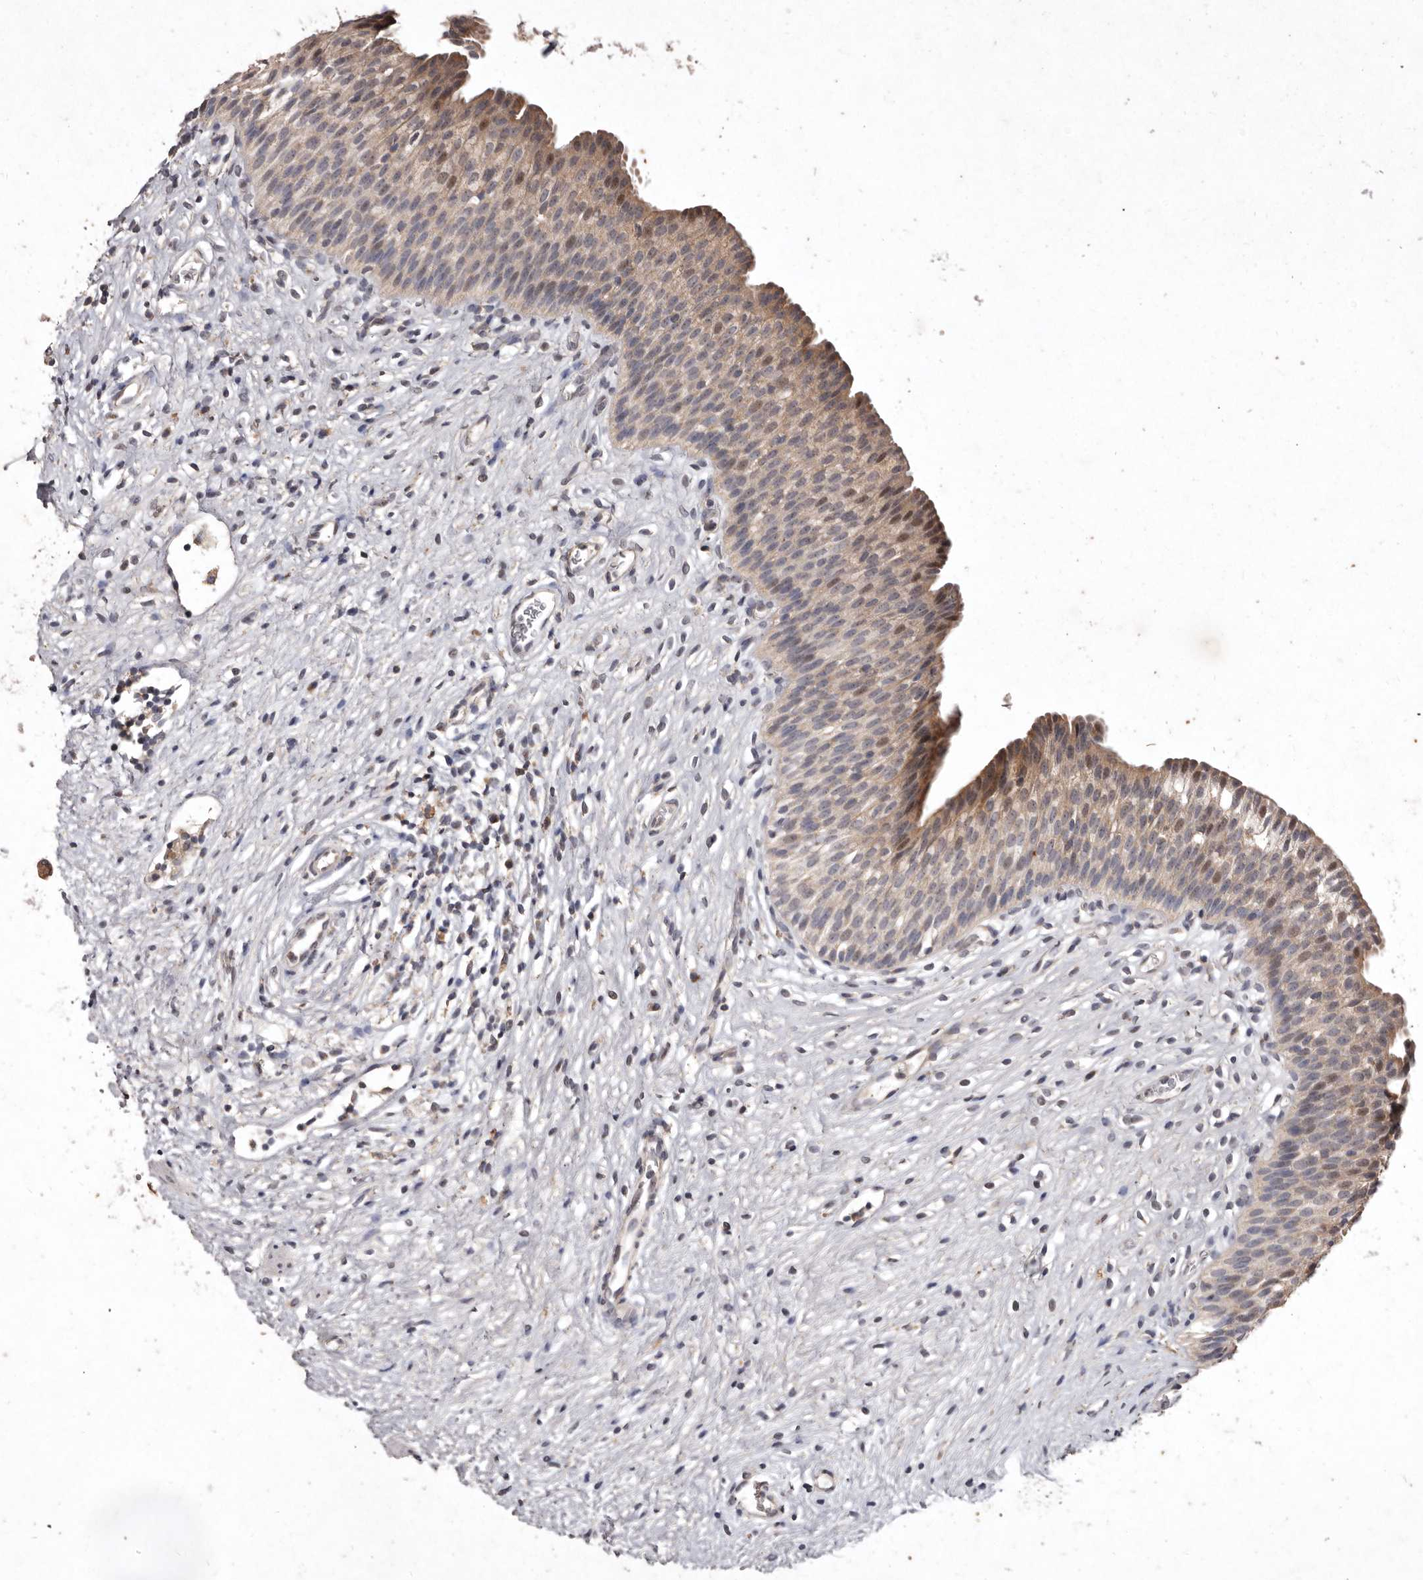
{"staining": {"intensity": "moderate", "quantity": "25%-75%", "location": "cytoplasmic/membranous,nuclear"}, "tissue": "urinary bladder", "cell_type": "Urothelial cells", "image_type": "normal", "snomed": [{"axis": "morphology", "description": "Normal tissue, NOS"}, {"axis": "topography", "description": "Urinary bladder"}], "caption": "IHC (DAB (3,3'-diaminobenzidine)) staining of normal urinary bladder exhibits moderate cytoplasmic/membranous,nuclear protein expression in approximately 25%-75% of urothelial cells.", "gene": "FLAD1", "patient": {"sex": "male", "age": 1}}